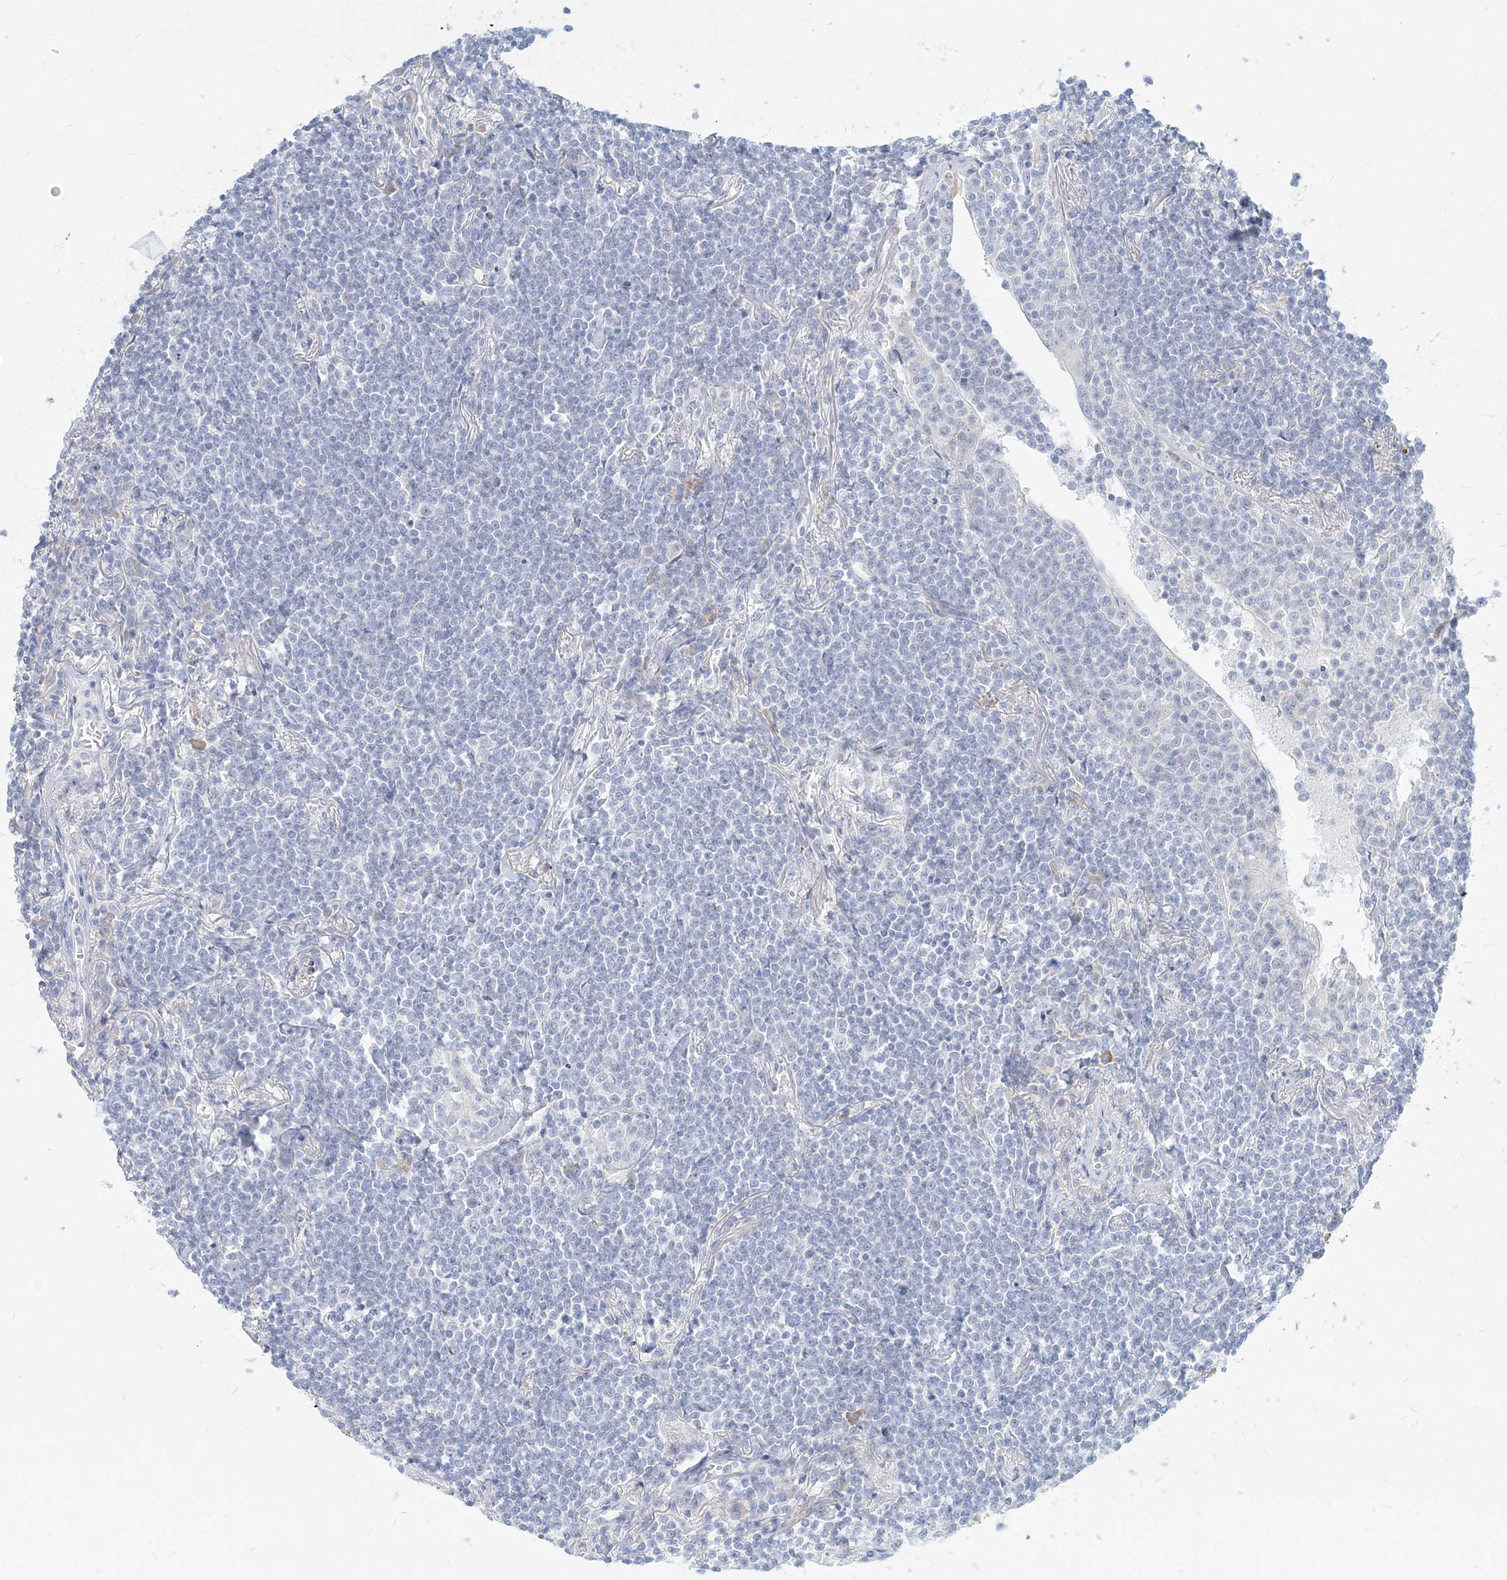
{"staining": {"intensity": "negative", "quantity": "none", "location": "none"}, "tissue": "lymphoma", "cell_type": "Tumor cells", "image_type": "cancer", "snomed": [{"axis": "morphology", "description": "Malignant lymphoma, non-Hodgkin's type, Low grade"}, {"axis": "topography", "description": "Lung"}], "caption": "Histopathology image shows no significant protein positivity in tumor cells of low-grade malignant lymphoma, non-Hodgkin's type. (Stains: DAB (3,3'-diaminobenzidine) IHC with hematoxylin counter stain, Microscopy: brightfield microscopy at high magnification).", "gene": "CSN1S1", "patient": {"sex": "female", "age": 71}}